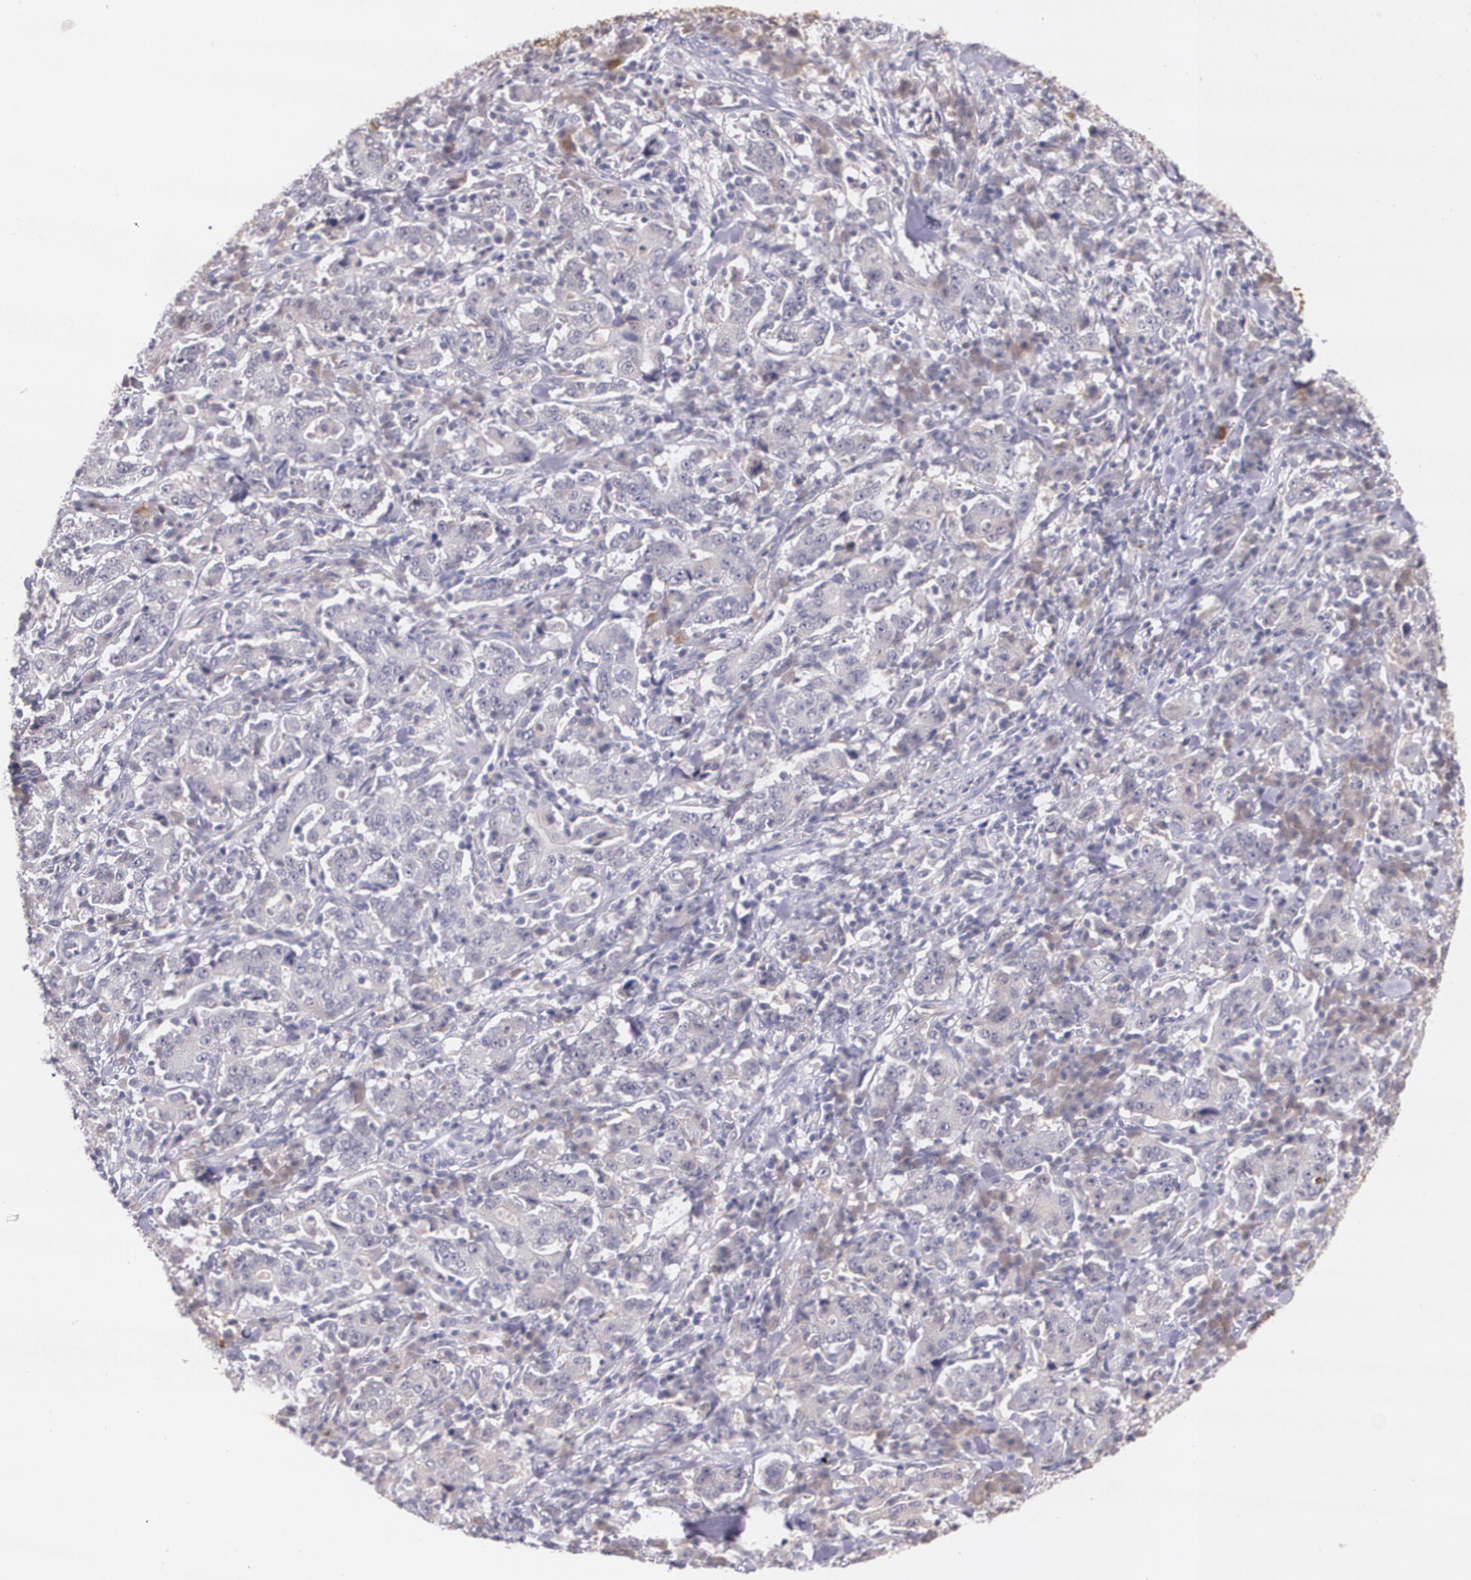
{"staining": {"intensity": "weak", "quantity": "25%-75%", "location": "cytoplasmic/membranous"}, "tissue": "stomach cancer", "cell_type": "Tumor cells", "image_type": "cancer", "snomed": [{"axis": "morphology", "description": "Normal tissue, NOS"}, {"axis": "morphology", "description": "Adenocarcinoma, NOS"}, {"axis": "topography", "description": "Stomach, upper"}, {"axis": "topography", "description": "Stomach"}], "caption": "Immunohistochemical staining of stomach adenocarcinoma displays low levels of weak cytoplasmic/membranous protein positivity in about 25%-75% of tumor cells.", "gene": "TM4SF1", "patient": {"sex": "male", "age": 59}}